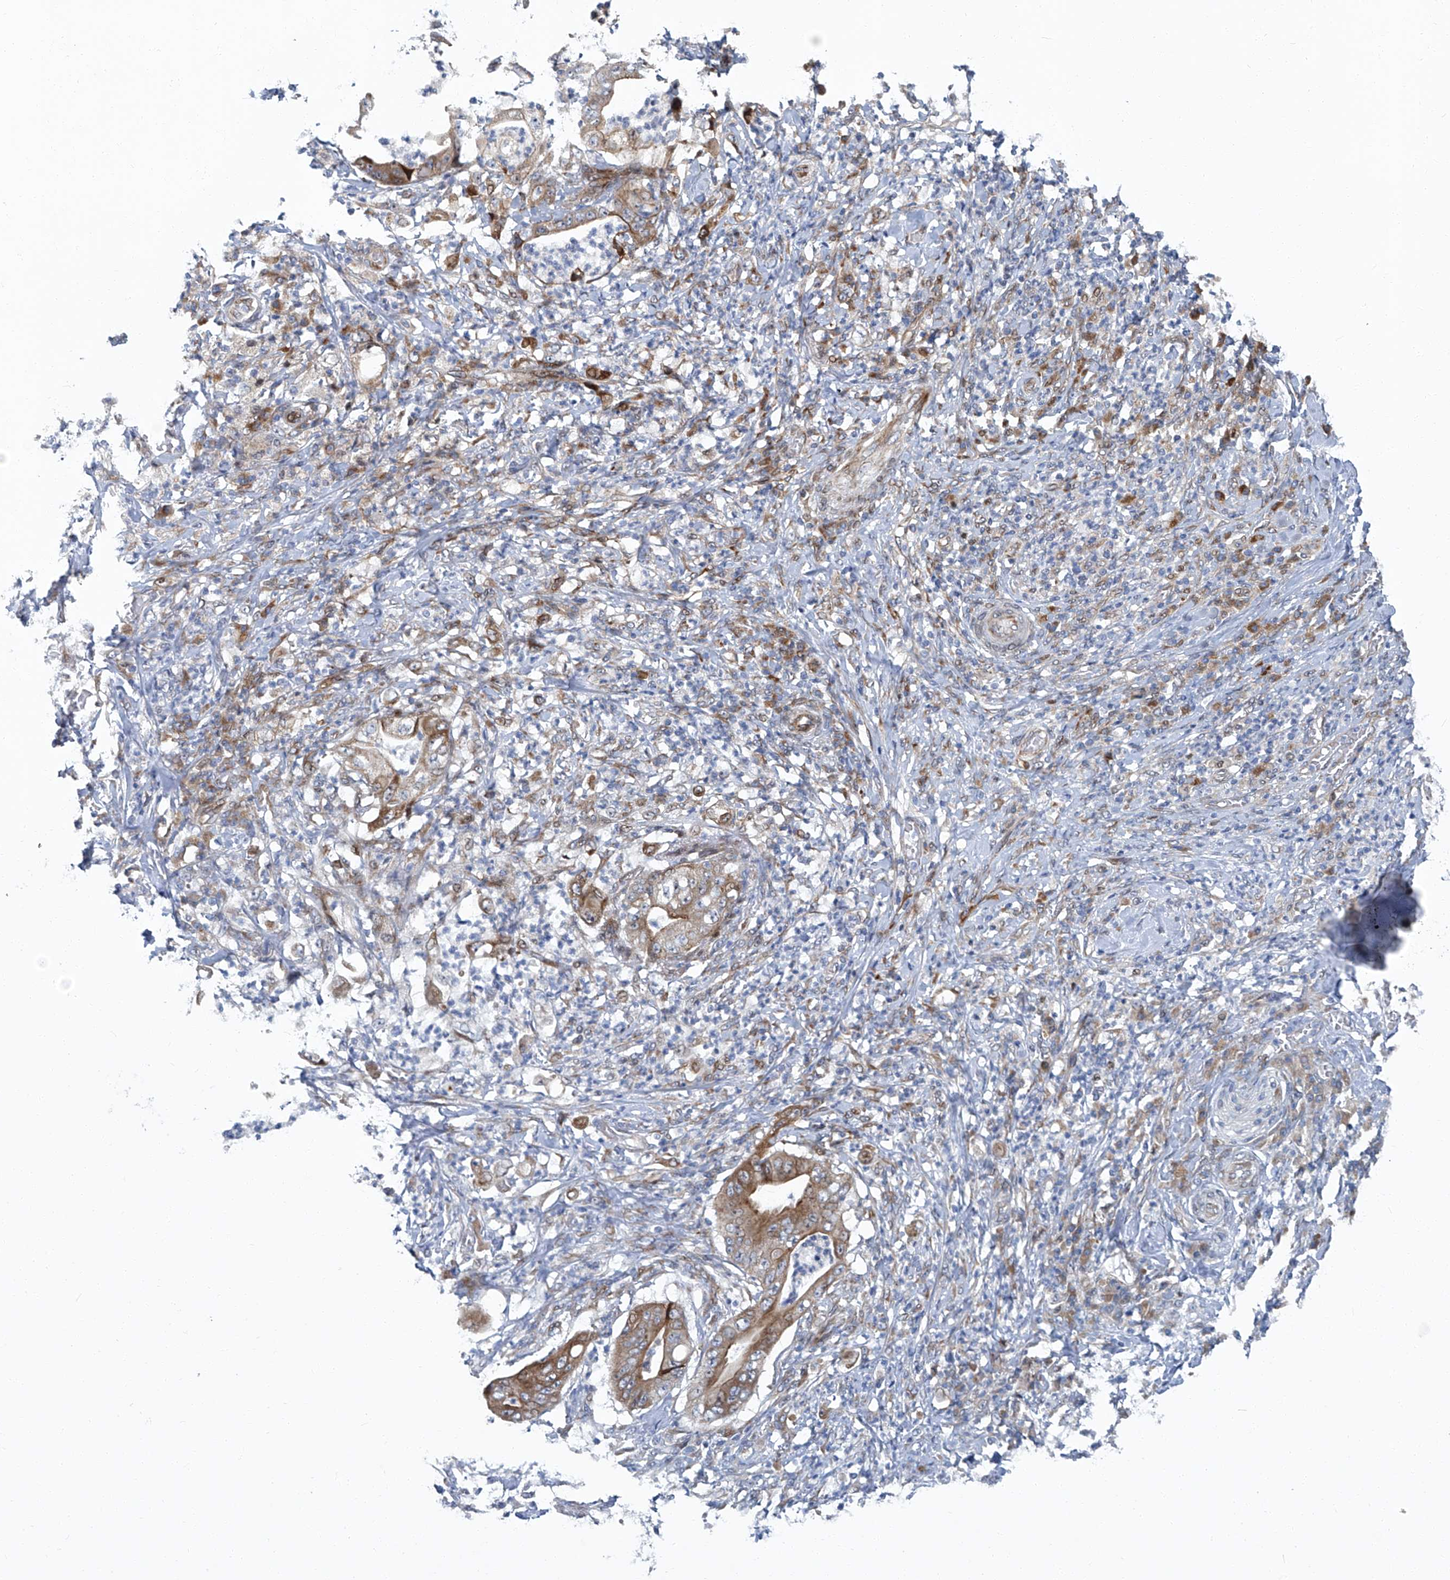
{"staining": {"intensity": "moderate", "quantity": ">75%", "location": "cytoplasmic/membranous"}, "tissue": "stomach cancer", "cell_type": "Tumor cells", "image_type": "cancer", "snomed": [{"axis": "morphology", "description": "Adenocarcinoma, NOS"}, {"axis": "topography", "description": "Stomach"}], "caption": "Stomach cancer (adenocarcinoma) was stained to show a protein in brown. There is medium levels of moderate cytoplasmic/membranous positivity in approximately >75% of tumor cells.", "gene": "GPR132", "patient": {"sex": "female", "age": 73}}